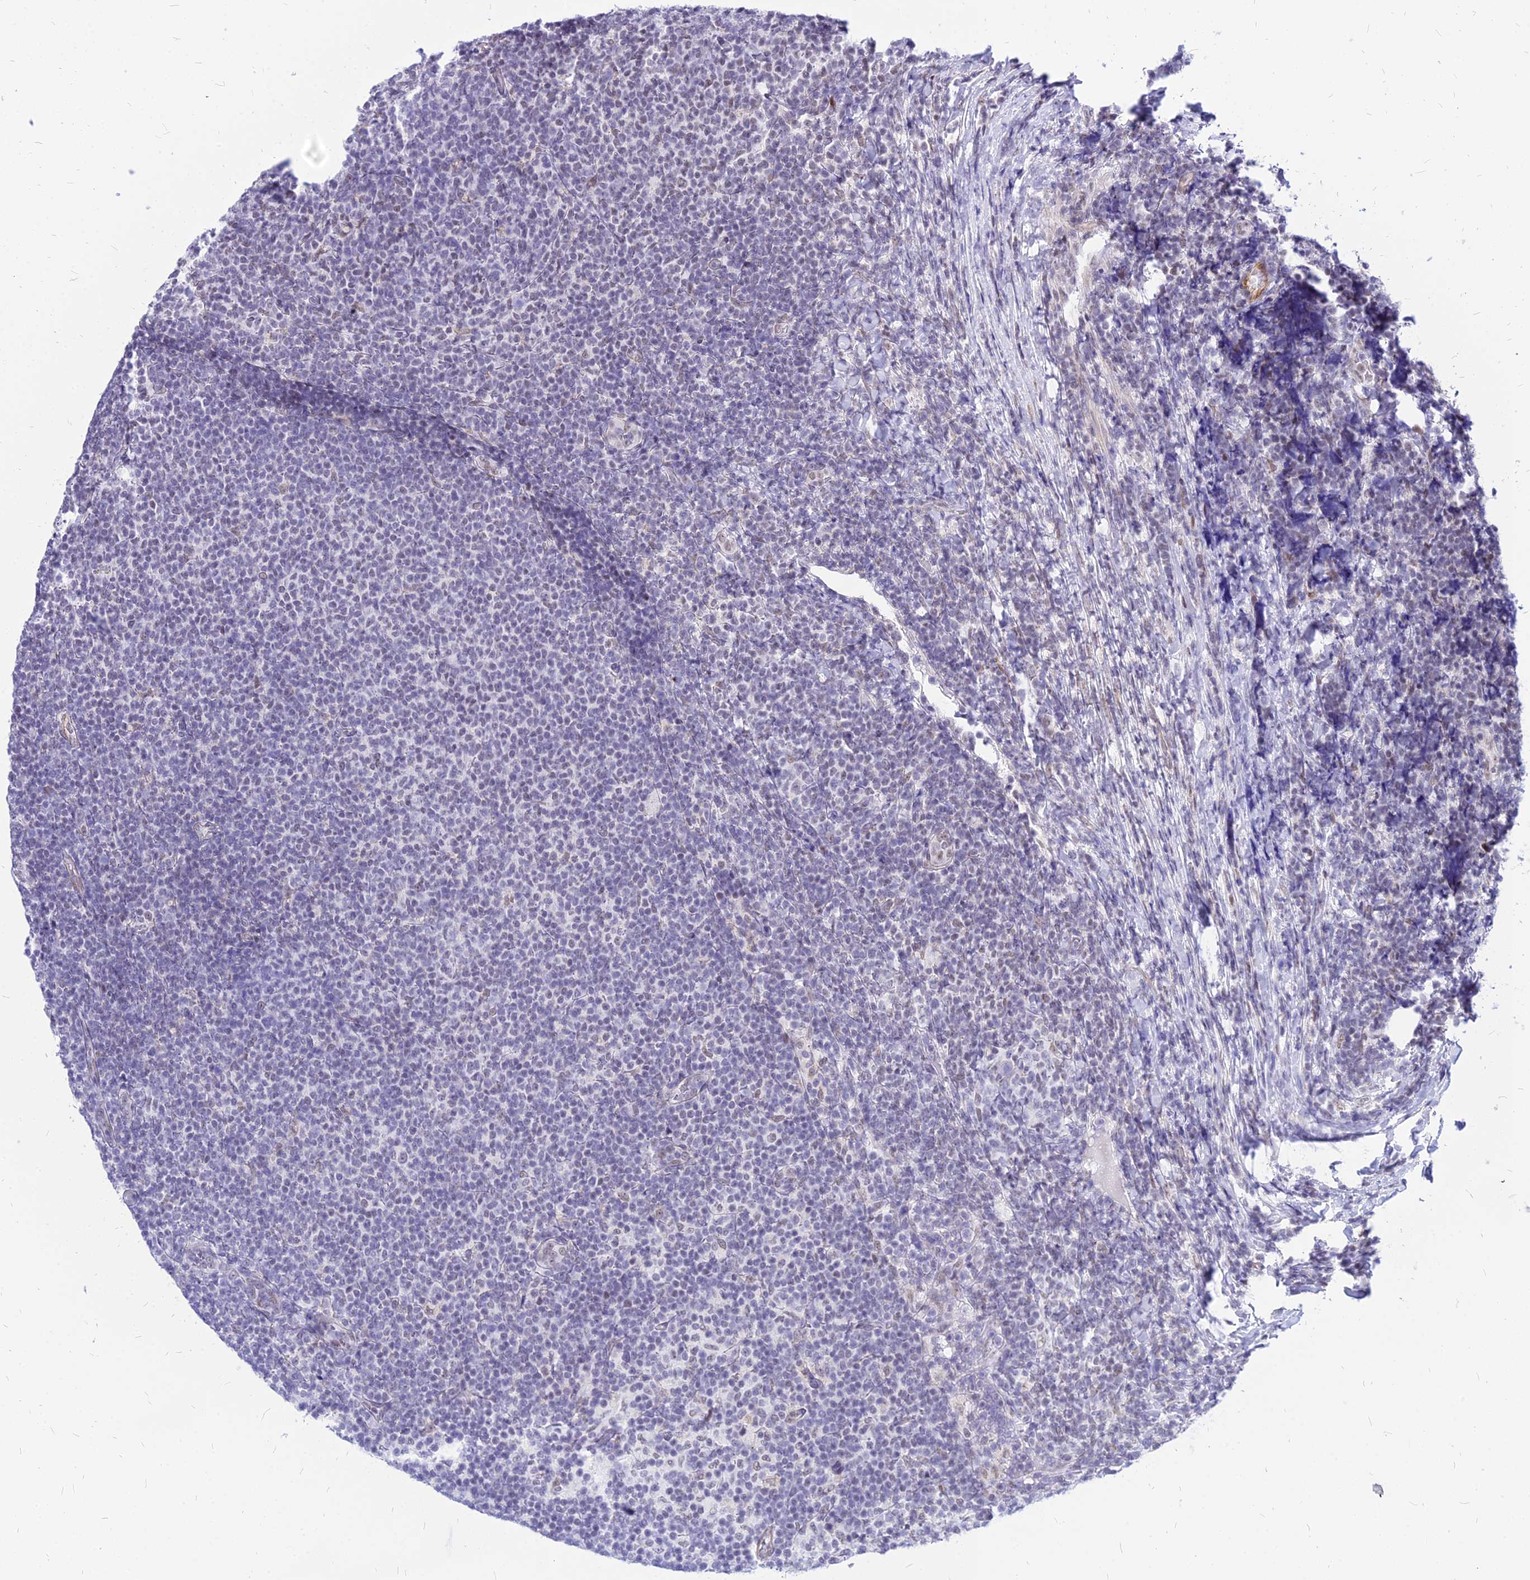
{"staining": {"intensity": "negative", "quantity": "none", "location": "none"}, "tissue": "lymphoma", "cell_type": "Tumor cells", "image_type": "cancer", "snomed": [{"axis": "morphology", "description": "Malignant lymphoma, non-Hodgkin's type, Low grade"}, {"axis": "topography", "description": "Lymph node"}], "caption": "This is an immunohistochemistry image of human lymphoma. There is no expression in tumor cells.", "gene": "FDX2", "patient": {"sex": "male", "age": 66}}